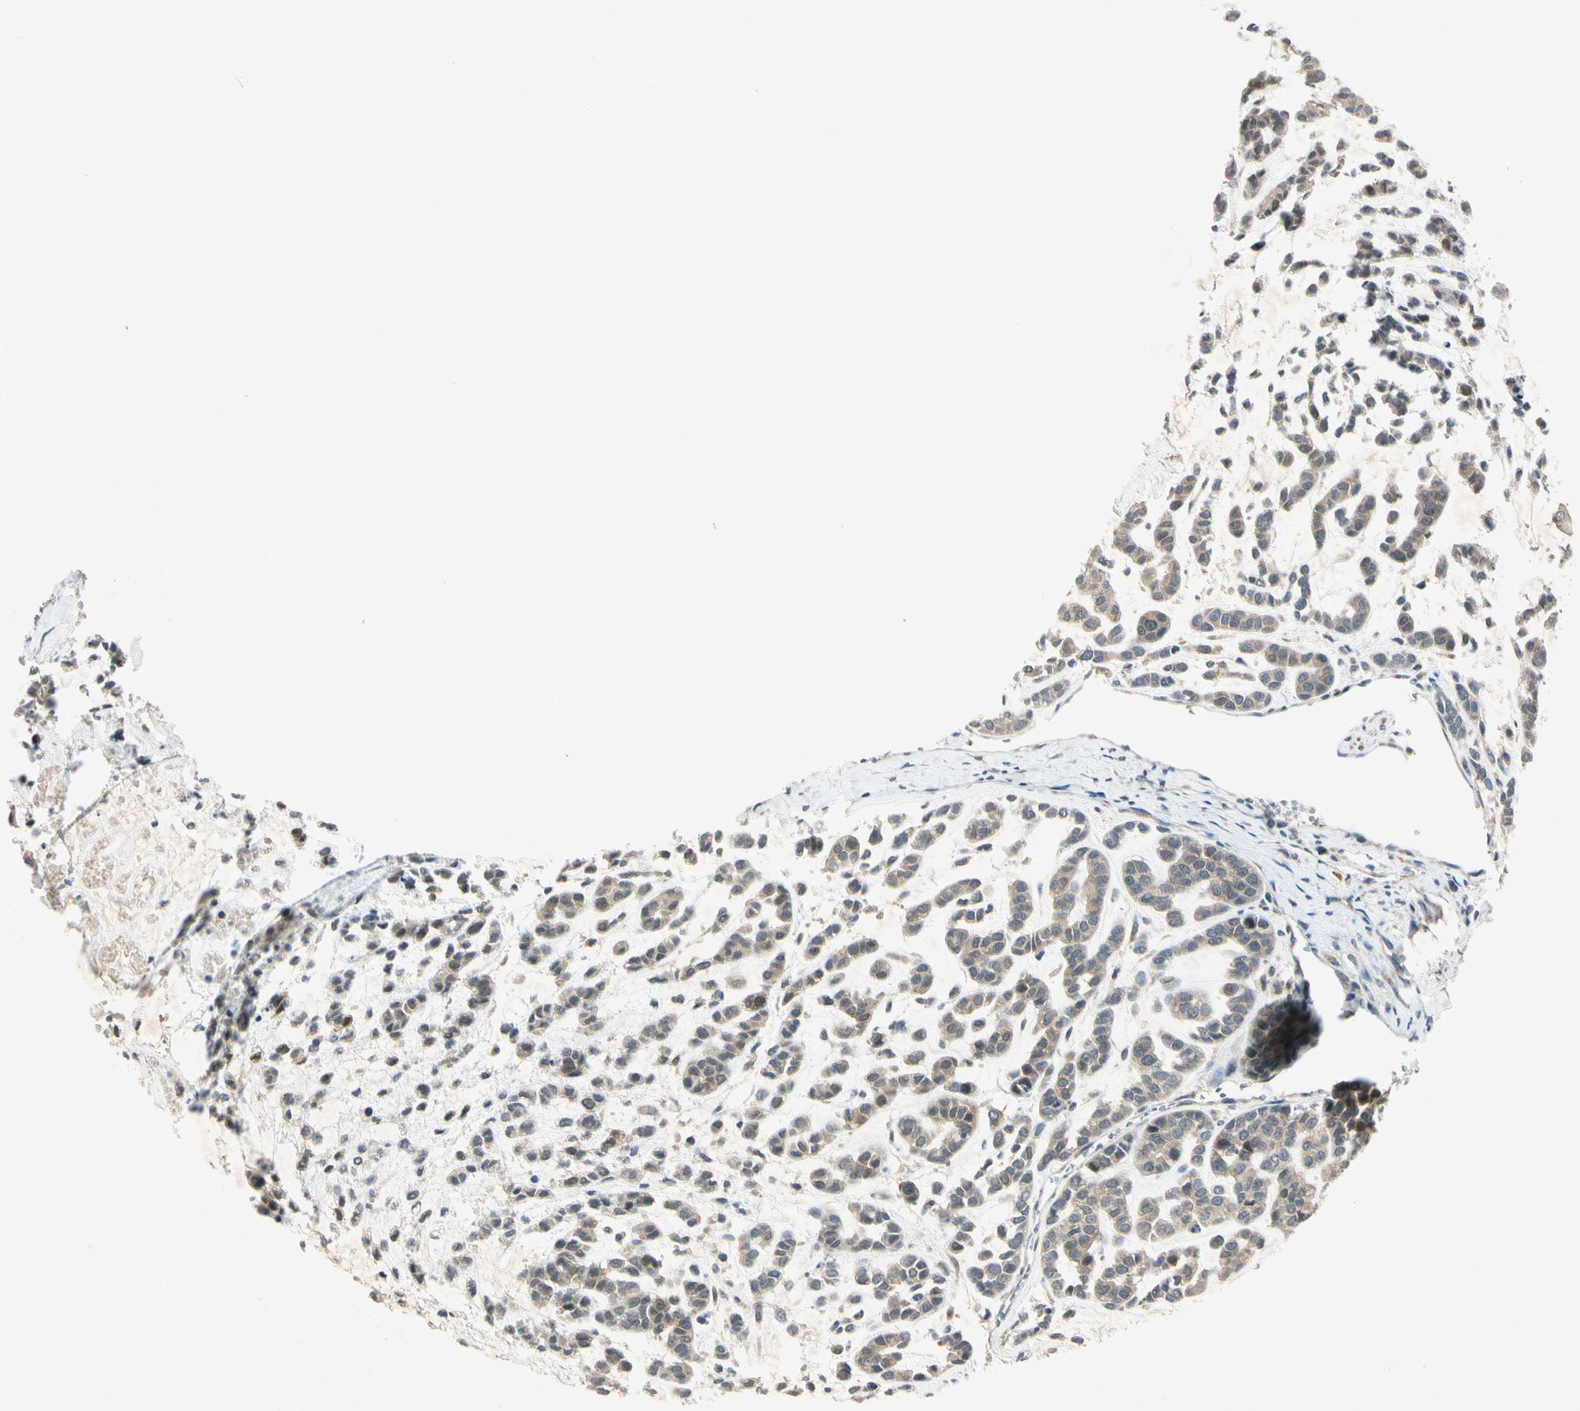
{"staining": {"intensity": "weak", "quantity": ">75%", "location": "cytoplasmic/membranous"}, "tissue": "head and neck cancer", "cell_type": "Tumor cells", "image_type": "cancer", "snomed": [{"axis": "morphology", "description": "Adenocarcinoma, NOS"}, {"axis": "morphology", "description": "Adenoma, NOS"}, {"axis": "topography", "description": "Head-Neck"}], "caption": "IHC image of head and neck cancer (adenoma) stained for a protein (brown), which exhibits low levels of weak cytoplasmic/membranous positivity in about >75% of tumor cells.", "gene": "RPS6KB2", "patient": {"sex": "female", "age": 55}}